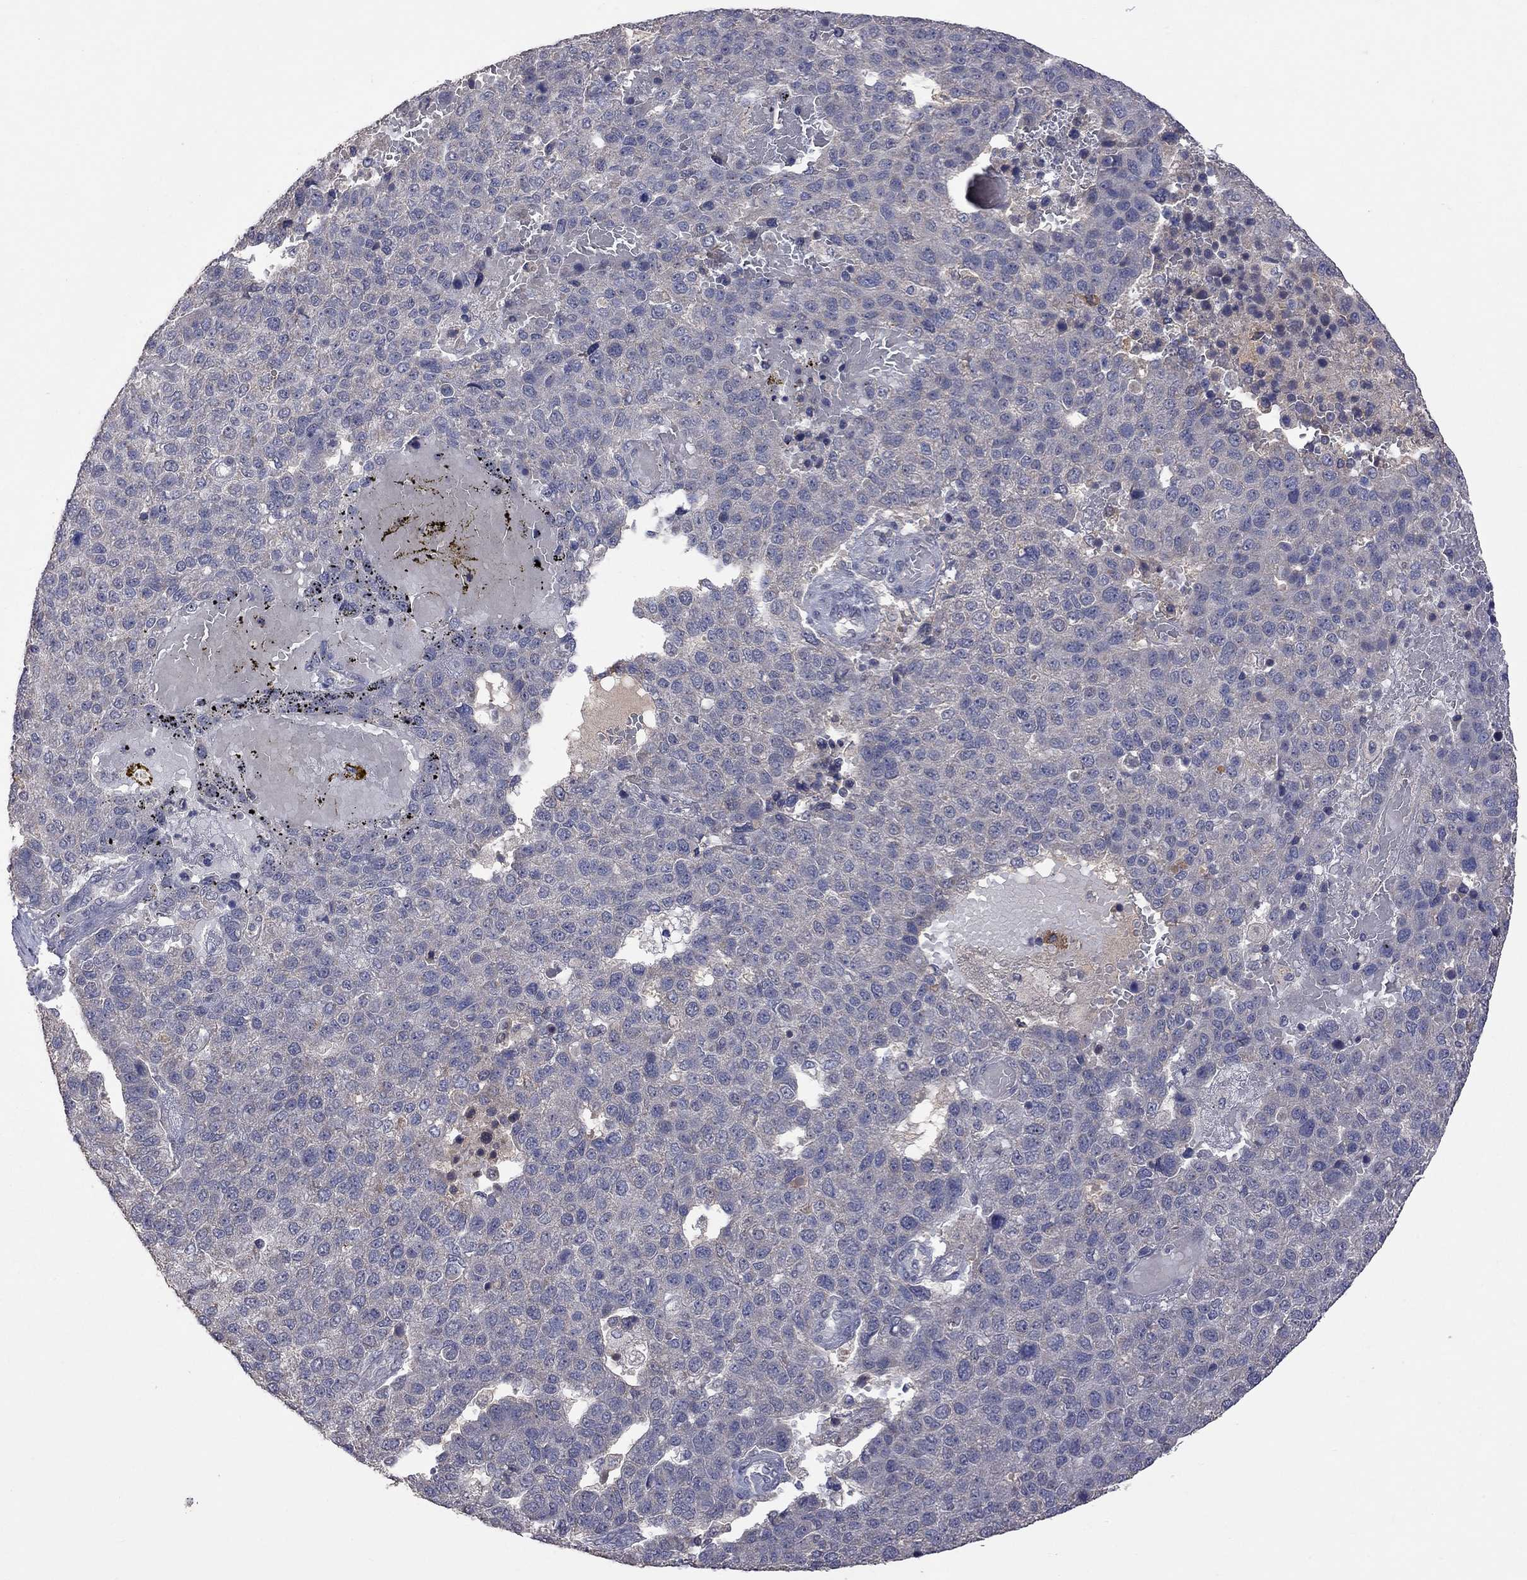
{"staining": {"intensity": "negative", "quantity": "none", "location": "none"}, "tissue": "pancreatic cancer", "cell_type": "Tumor cells", "image_type": "cancer", "snomed": [{"axis": "morphology", "description": "Adenocarcinoma, NOS"}, {"axis": "topography", "description": "Pancreas"}], "caption": "A micrograph of human pancreatic cancer (adenocarcinoma) is negative for staining in tumor cells. Brightfield microscopy of immunohistochemistry (IHC) stained with DAB (3,3'-diaminobenzidine) (brown) and hematoxylin (blue), captured at high magnification.", "gene": "HTR6", "patient": {"sex": "female", "age": 61}}